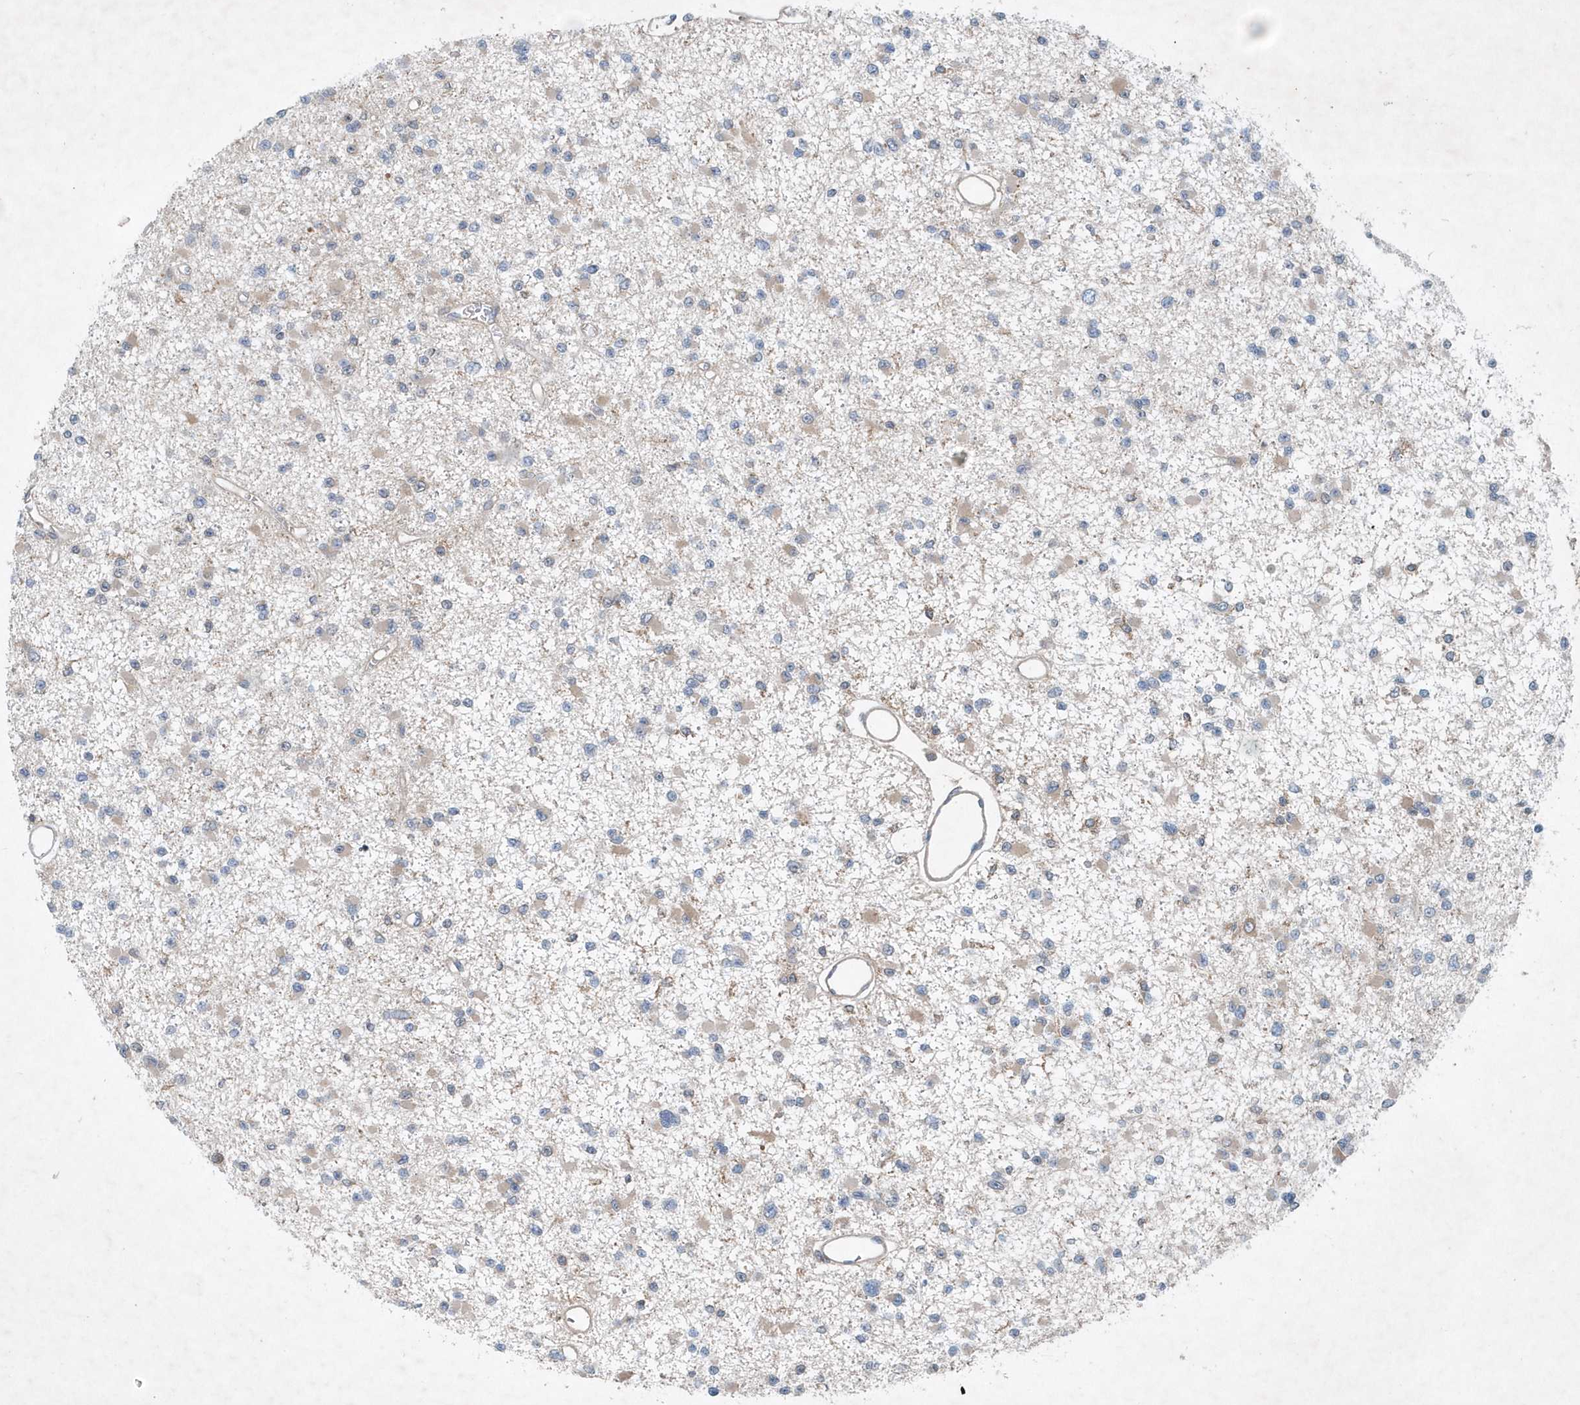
{"staining": {"intensity": "negative", "quantity": "none", "location": "none"}, "tissue": "glioma", "cell_type": "Tumor cells", "image_type": "cancer", "snomed": [{"axis": "morphology", "description": "Glioma, malignant, Low grade"}, {"axis": "topography", "description": "Brain"}], "caption": "Human malignant low-grade glioma stained for a protein using immunohistochemistry (IHC) exhibits no staining in tumor cells.", "gene": "P2RY10", "patient": {"sex": "female", "age": 22}}